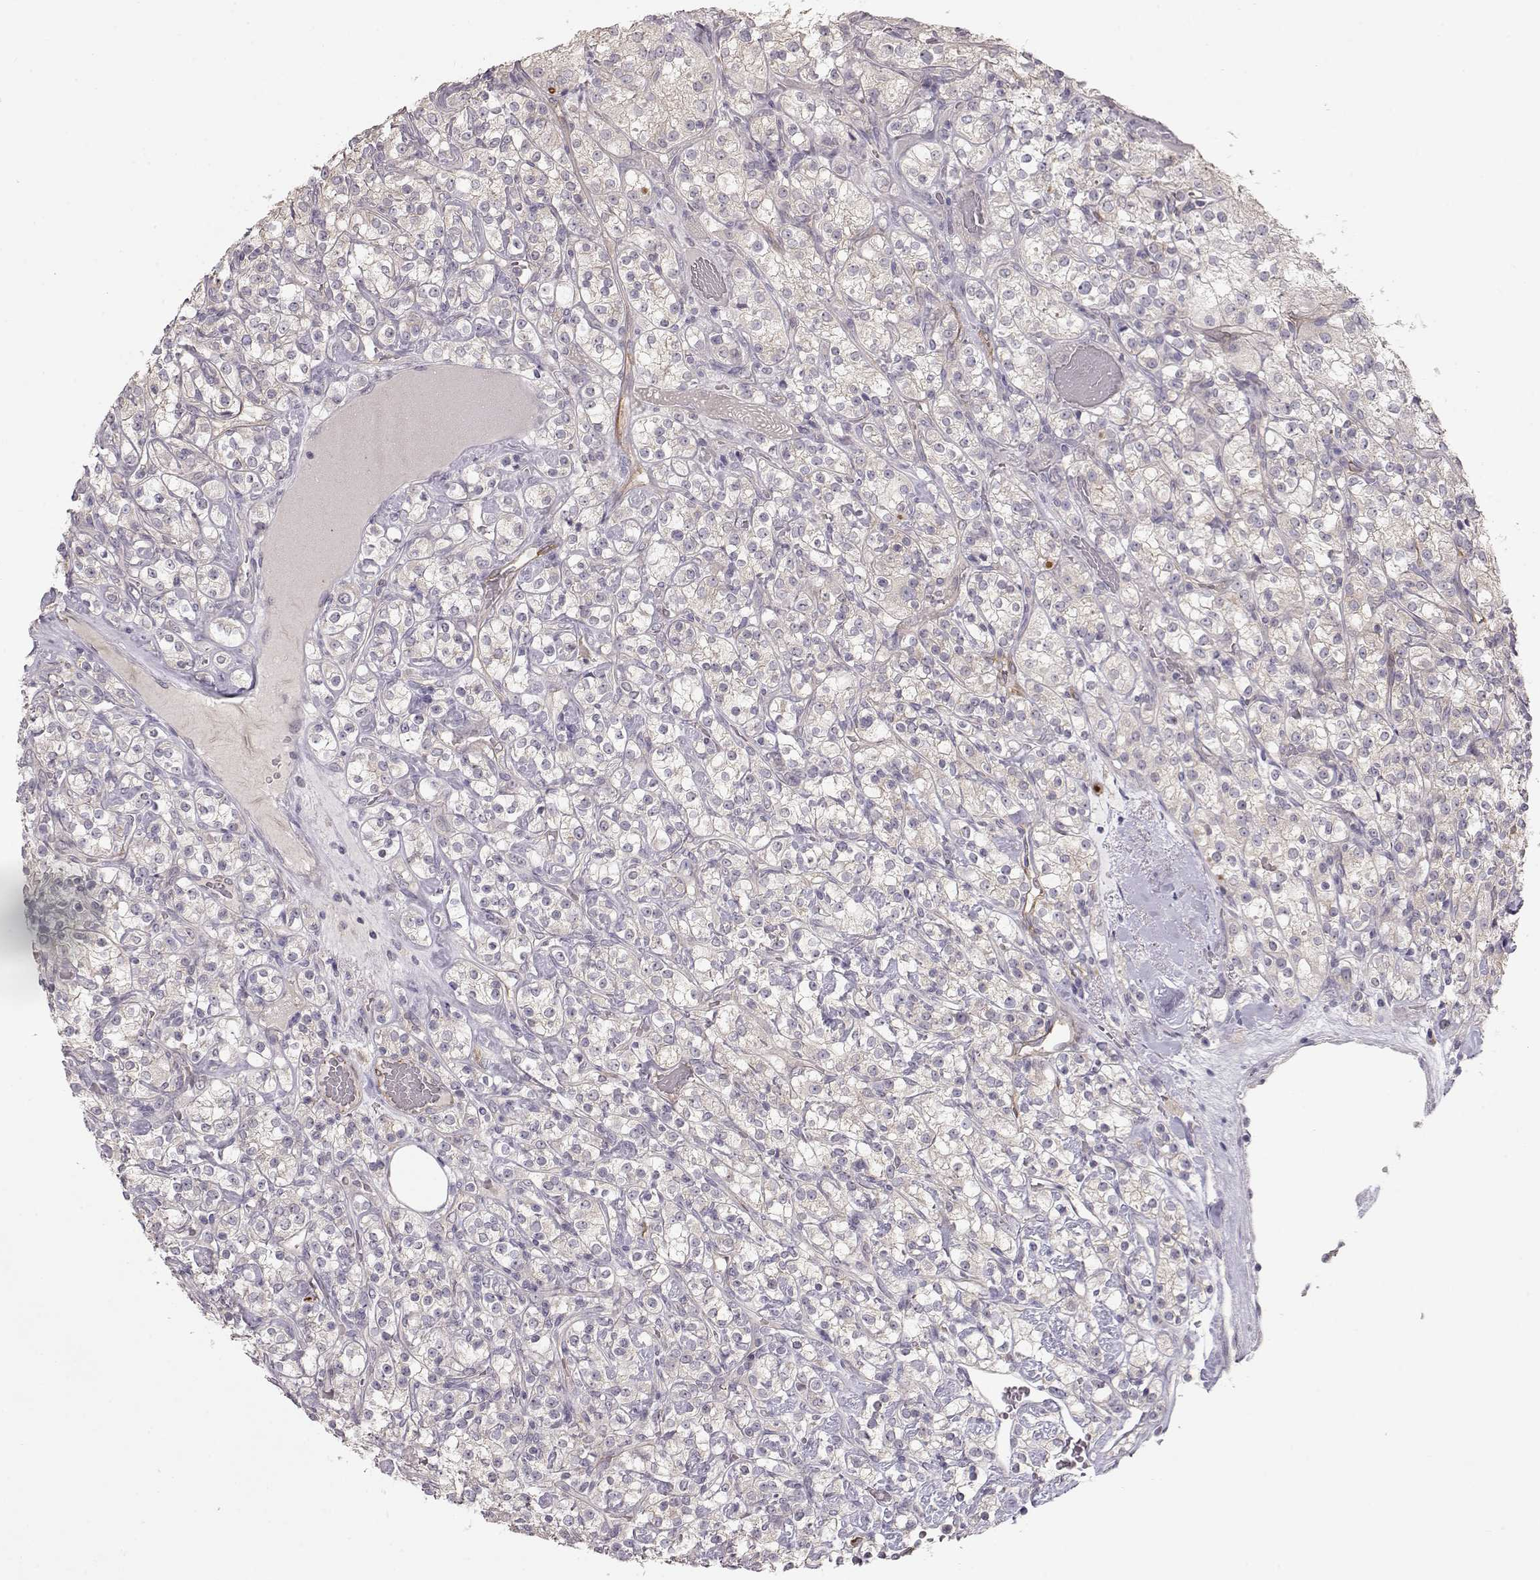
{"staining": {"intensity": "negative", "quantity": "none", "location": "none"}, "tissue": "renal cancer", "cell_type": "Tumor cells", "image_type": "cancer", "snomed": [{"axis": "morphology", "description": "Adenocarcinoma, NOS"}, {"axis": "topography", "description": "Kidney"}], "caption": "Immunohistochemistry (IHC) image of neoplastic tissue: human renal cancer (adenocarcinoma) stained with DAB (3,3'-diaminobenzidine) demonstrates no significant protein expression in tumor cells.", "gene": "ARHGAP8", "patient": {"sex": "male", "age": 77}}